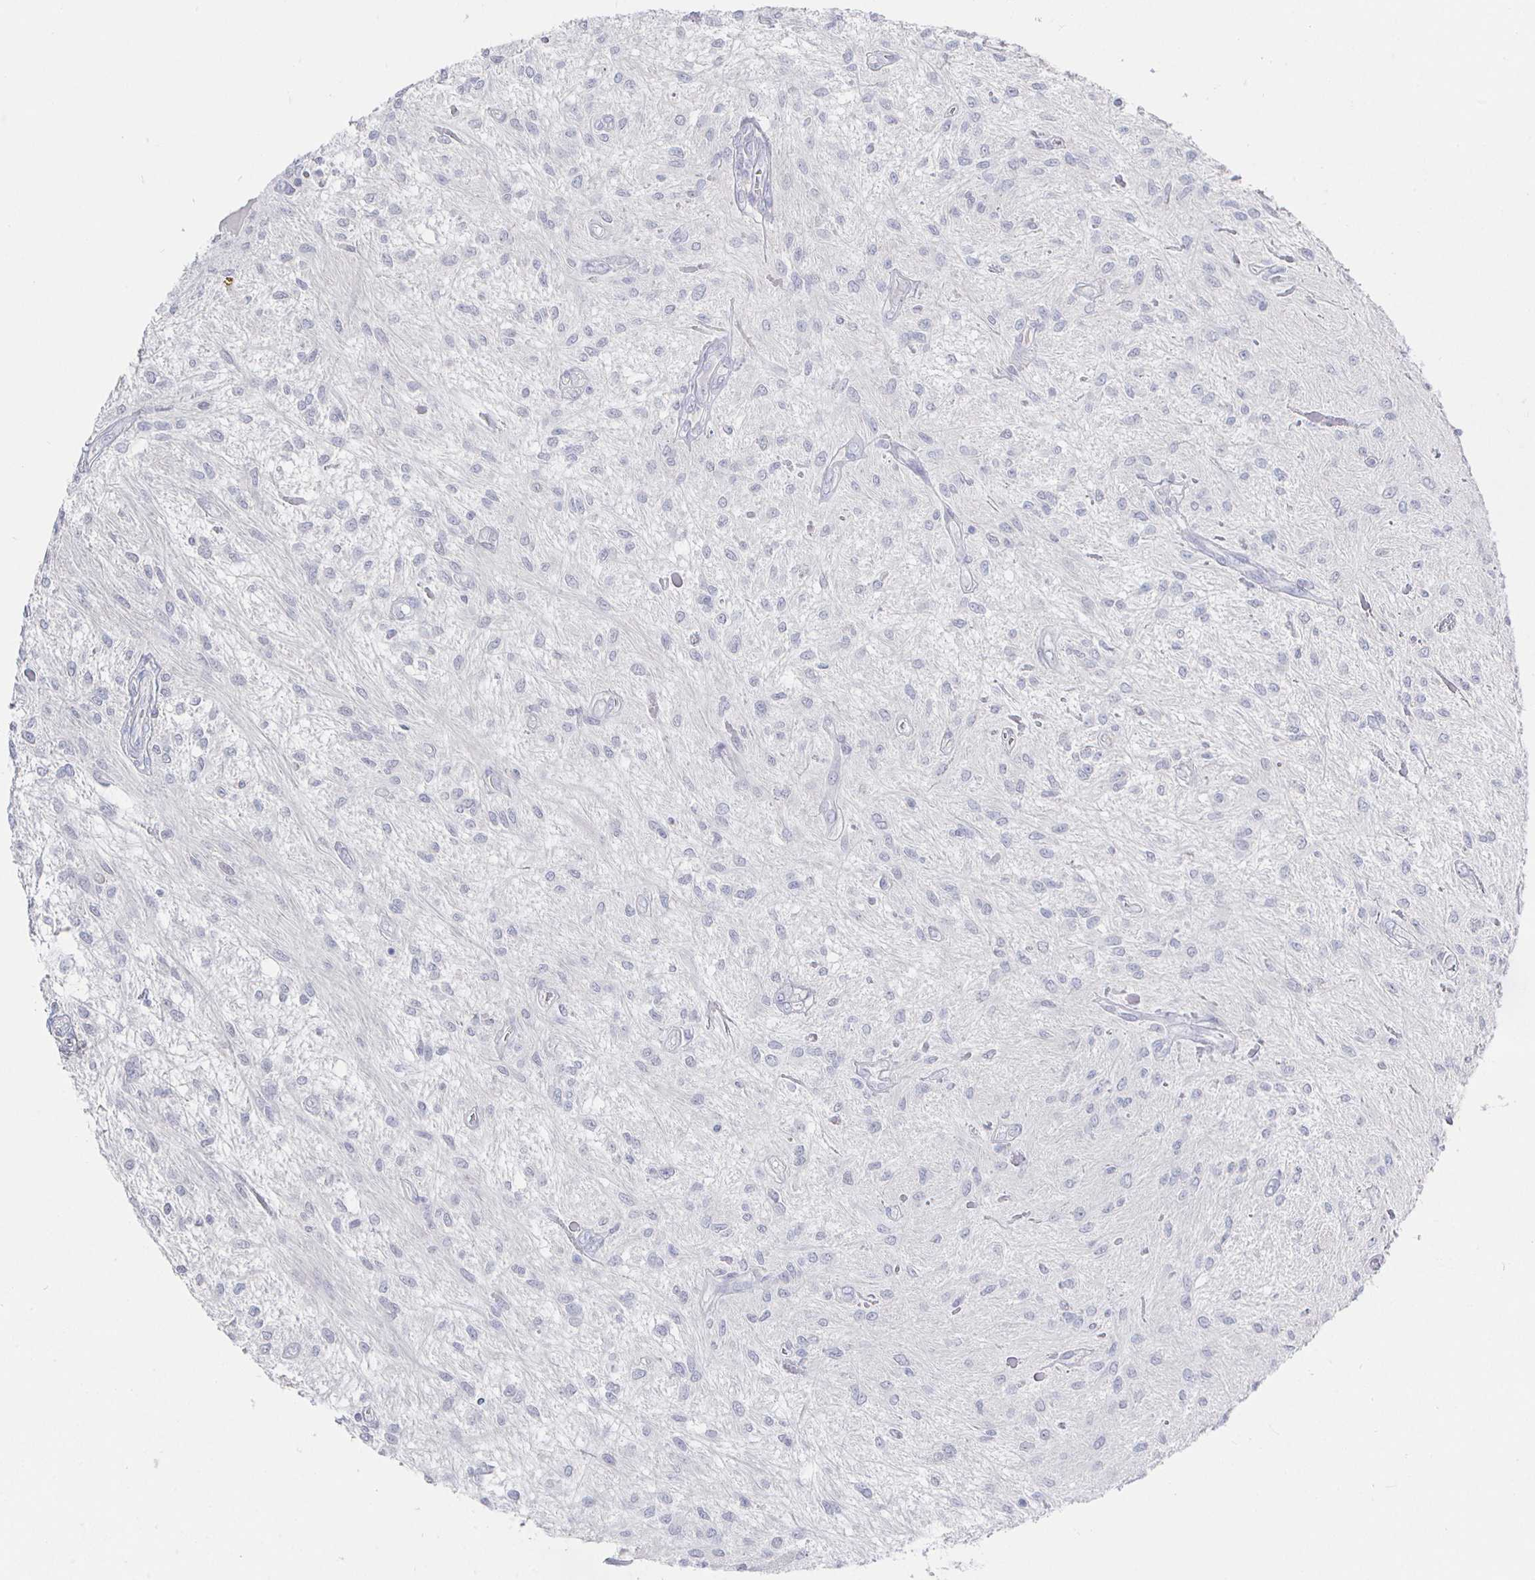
{"staining": {"intensity": "negative", "quantity": "none", "location": "none"}, "tissue": "glioma", "cell_type": "Tumor cells", "image_type": "cancer", "snomed": [{"axis": "morphology", "description": "Glioma, malignant, Low grade"}, {"axis": "topography", "description": "Cerebellum"}], "caption": "Immunohistochemistry (IHC) image of neoplastic tissue: glioma stained with DAB (3,3'-diaminobenzidine) reveals no significant protein positivity in tumor cells. The staining was performed using DAB to visualize the protein expression in brown, while the nuclei were stained in blue with hematoxylin (Magnification: 20x).", "gene": "LRRC23", "patient": {"sex": "female", "age": 14}}